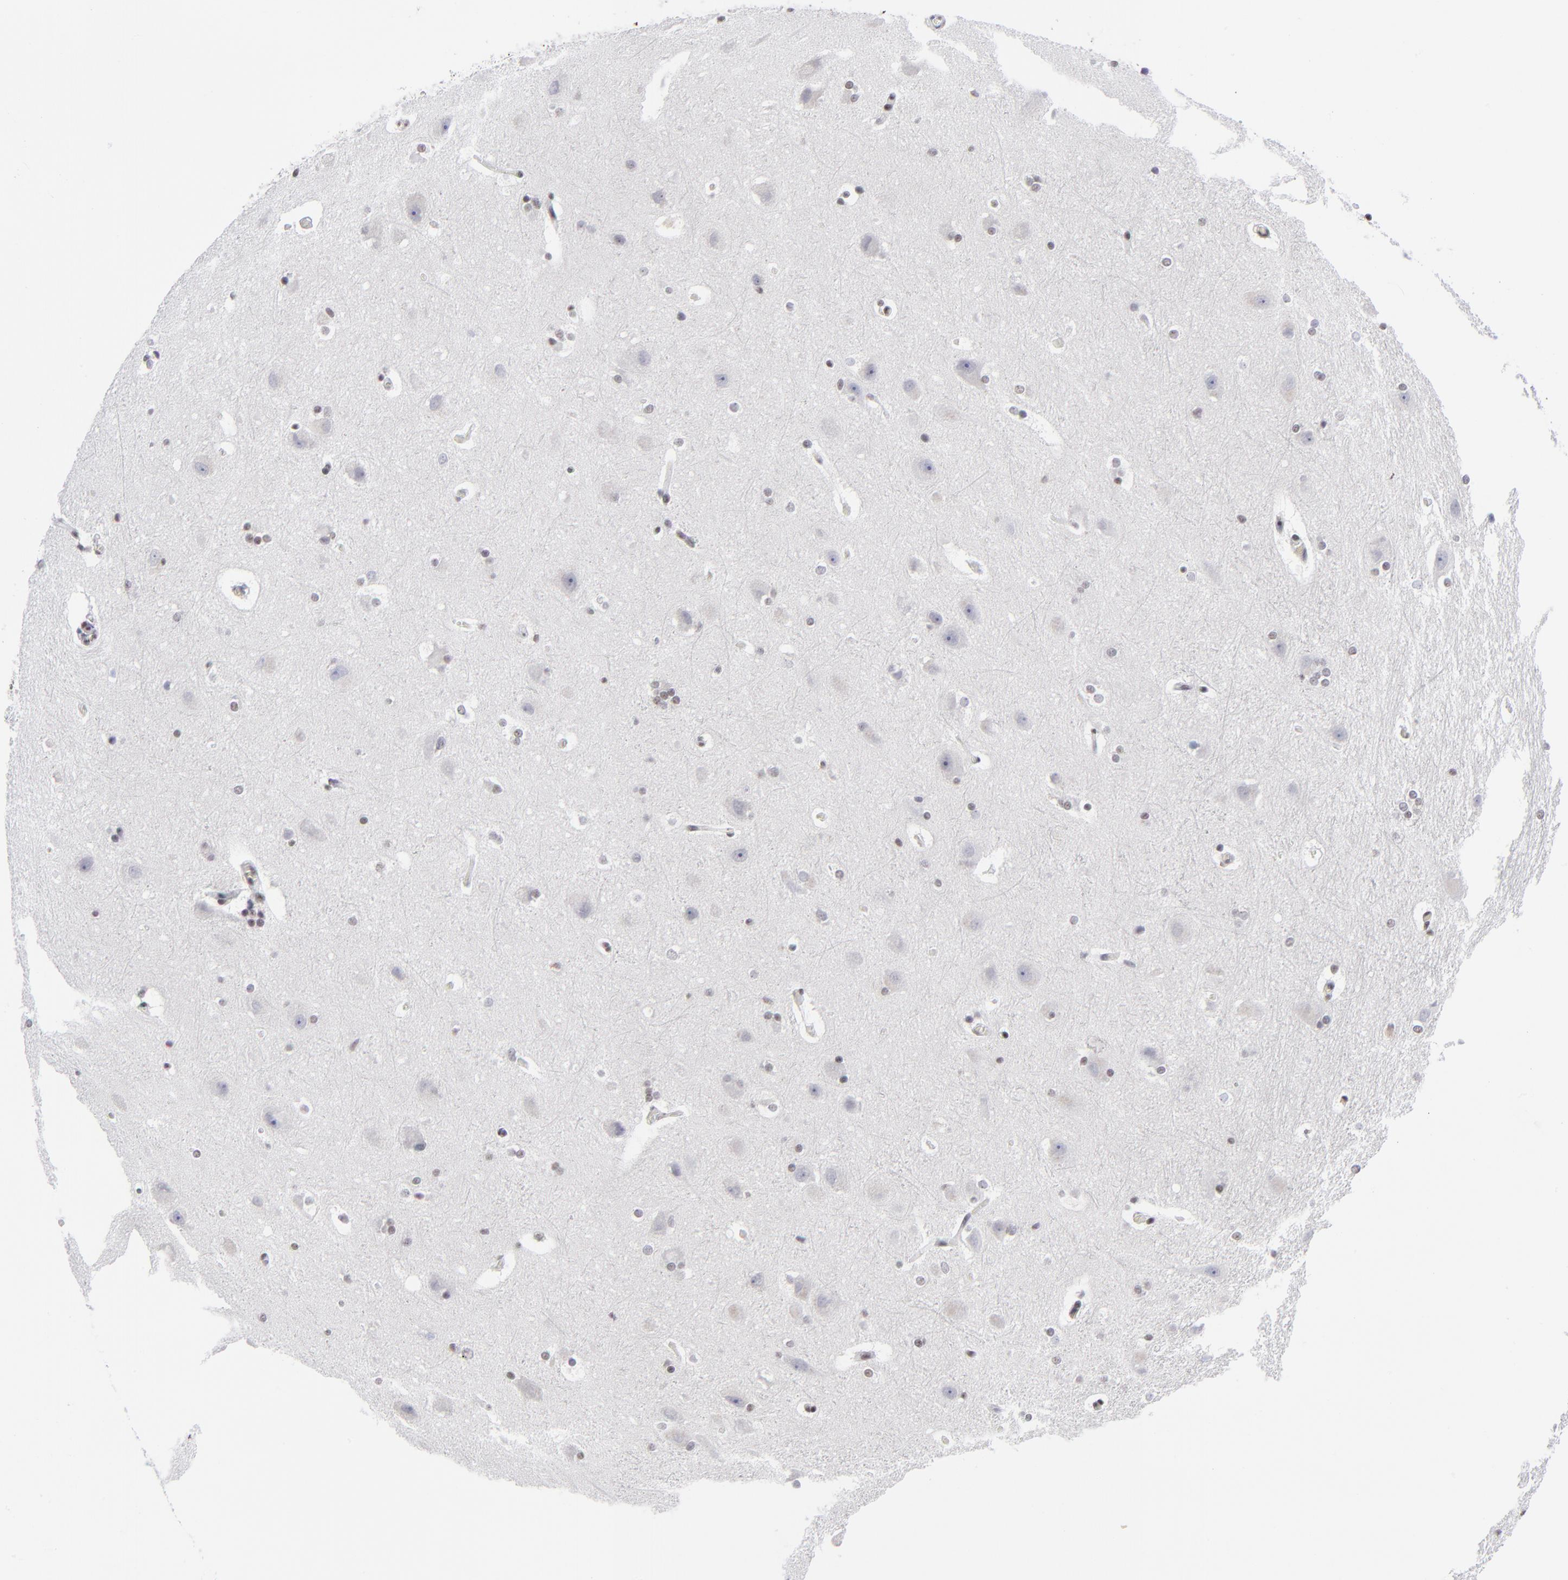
{"staining": {"intensity": "weak", "quantity": "25%-75%", "location": "nuclear"}, "tissue": "hippocampus", "cell_type": "Glial cells", "image_type": "normal", "snomed": [{"axis": "morphology", "description": "Normal tissue, NOS"}, {"axis": "topography", "description": "Hippocampus"}], "caption": "Immunohistochemical staining of normal human hippocampus displays 25%-75% levels of weak nuclear protein staining in about 25%-75% of glial cells. The protein of interest is shown in brown color, while the nuclei are stained blue.", "gene": "SP2", "patient": {"sex": "female", "age": 19}}